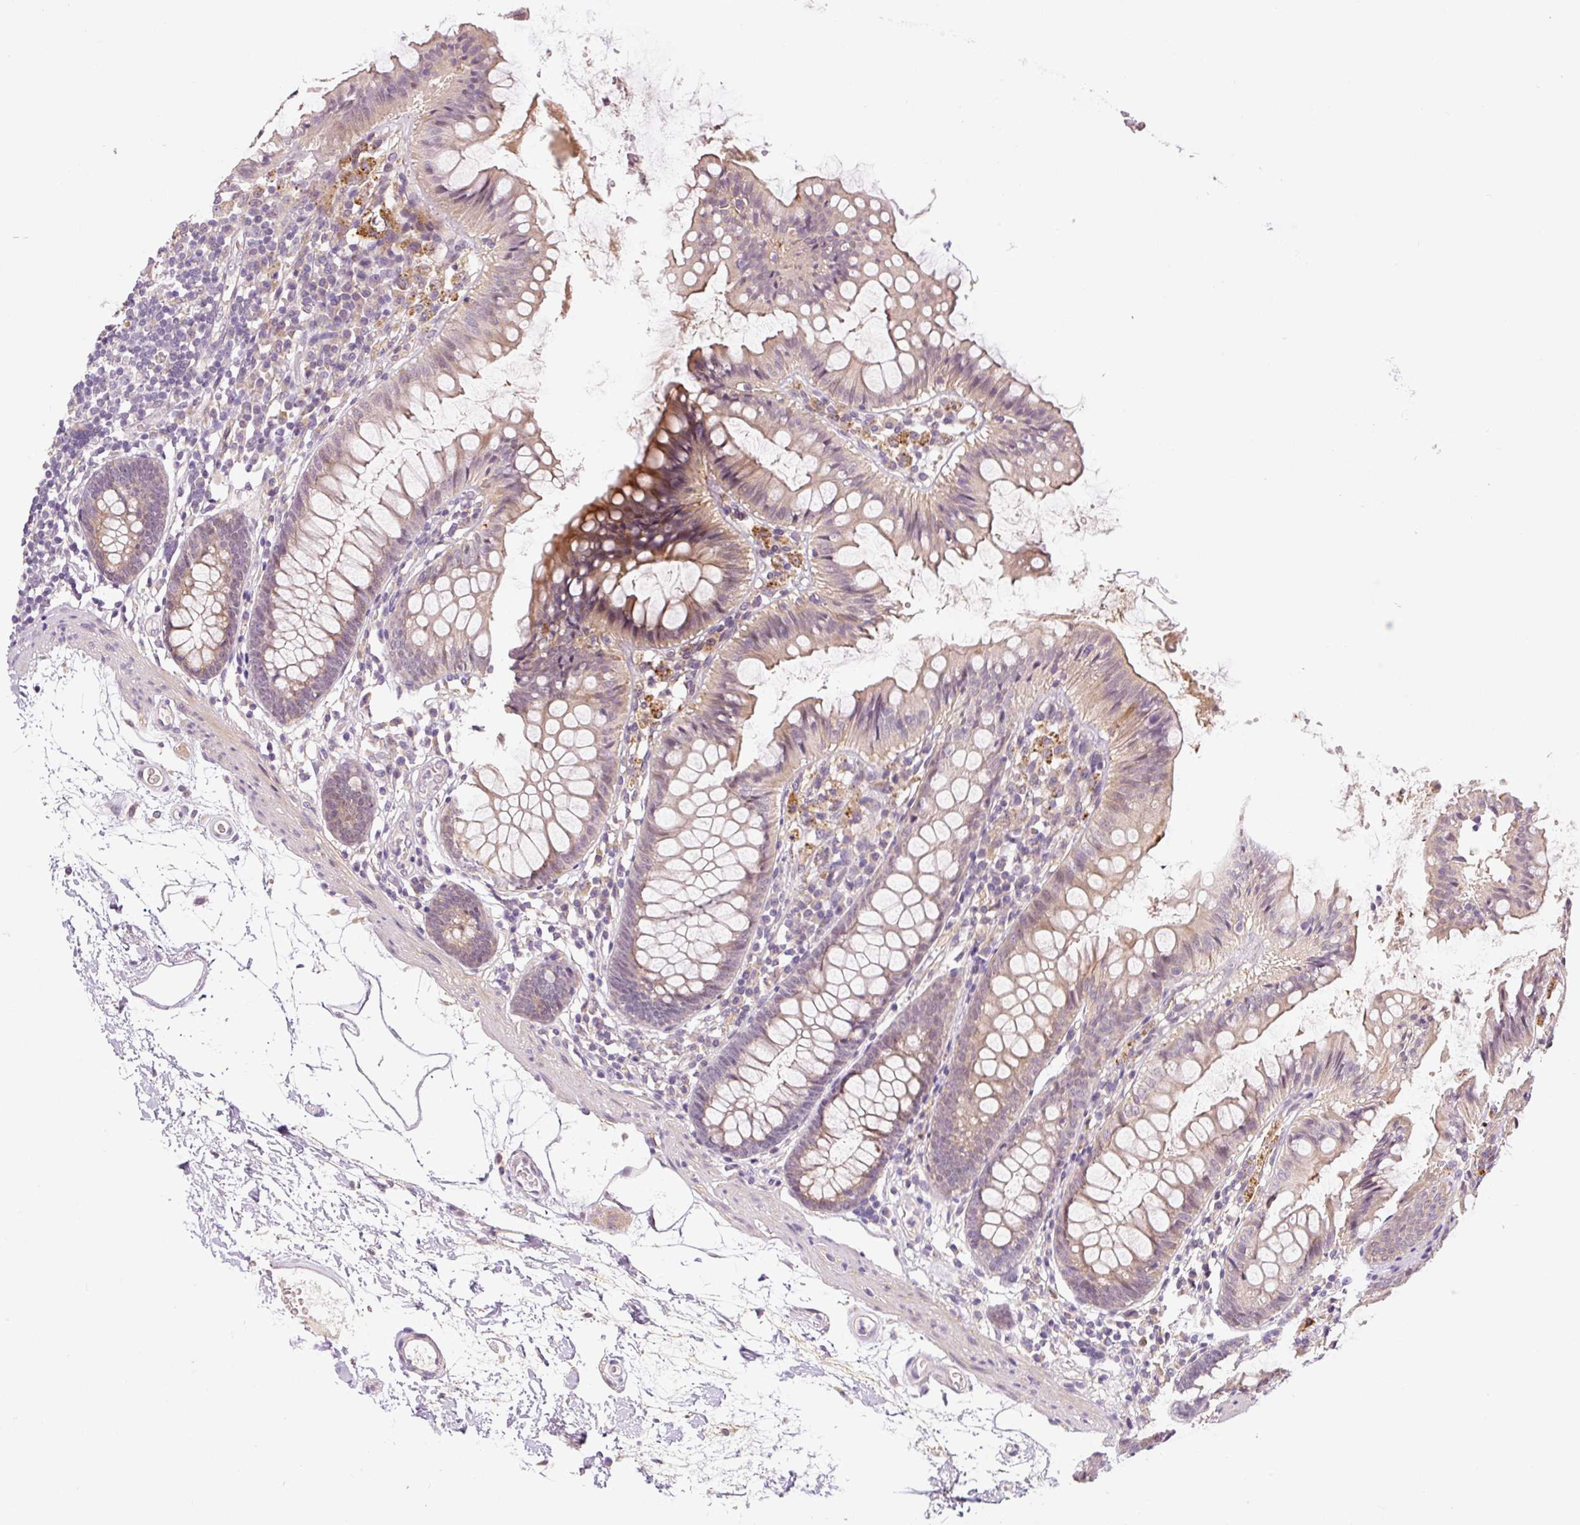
{"staining": {"intensity": "negative", "quantity": "none", "location": "none"}, "tissue": "colon", "cell_type": "Endothelial cells", "image_type": "normal", "snomed": [{"axis": "morphology", "description": "Normal tissue, NOS"}, {"axis": "topography", "description": "Colon"}], "caption": "There is no significant expression in endothelial cells of colon. (IHC, brightfield microscopy, high magnification).", "gene": "PRKAA2", "patient": {"sex": "female", "age": 84}}